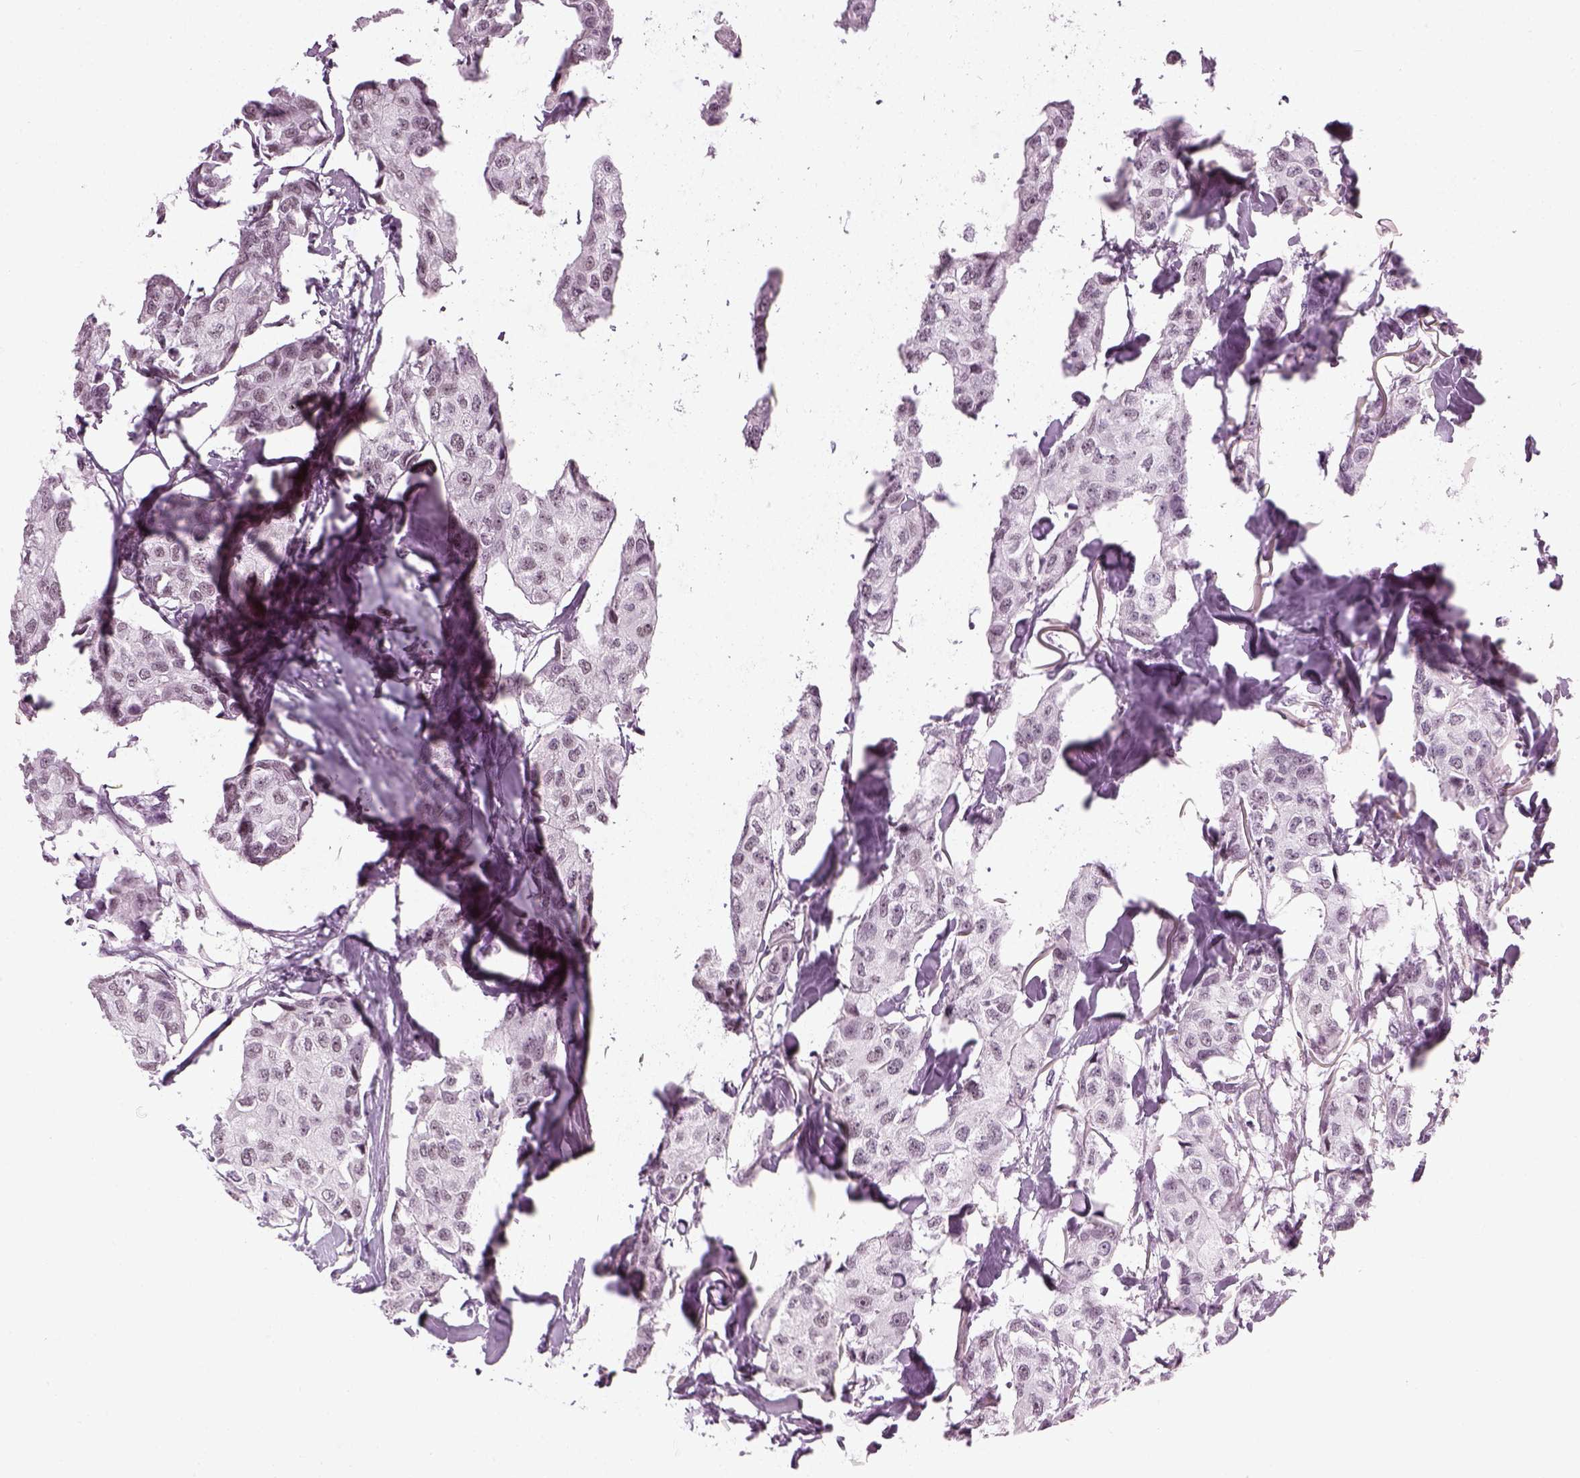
{"staining": {"intensity": "negative", "quantity": "none", "location": "none"}, "tissue": "breast cancer", "cell_type": "Tumor cells", "image_type": "cancer", "snomed": [{"axis": "morphology", "description": "Duct carcinoma"}, {"axis": "topography", "description": "Breast"}], "caption": "The histopathology image demonstrates no significant positivity in tumor cells of intraductal carcinoma (breast). (Immunohistochemistry, brightfield microscopy, high magnification).", "gene": "KCNG2", "patient": {"sex": "female", "age": 80}}